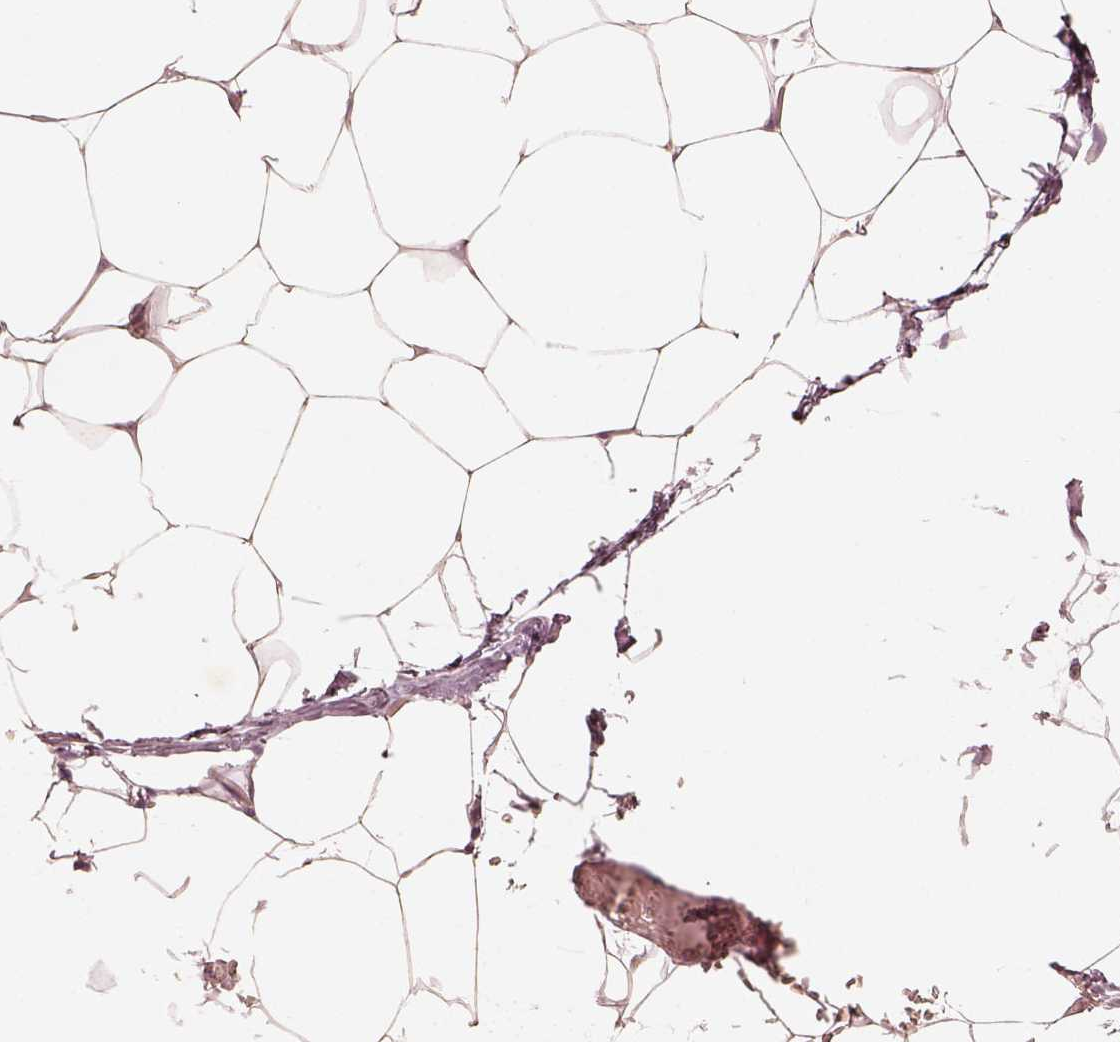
{"staining": {"intensity": "negative", "quantity": "none", "location": "none"}, "tissue": "adipose tissue", "cell_type": "Adipocytes", "image_type": "normal", "snomed": [{"axis": "morphology", "description": "Normal tissue, NOS"}, {"axis": "topography", "description": "Adipose tissue"}], "caption": "High magnification brightfield microscopy of normal adipose tissue stained with DAB (3,3'-diaminobenzidine) (brown) and counterstained with hematoxylin (blue): adipocytes show no significant staining.", "gene": "KRT82", "patient": {"sex": "male", "age": 57}}